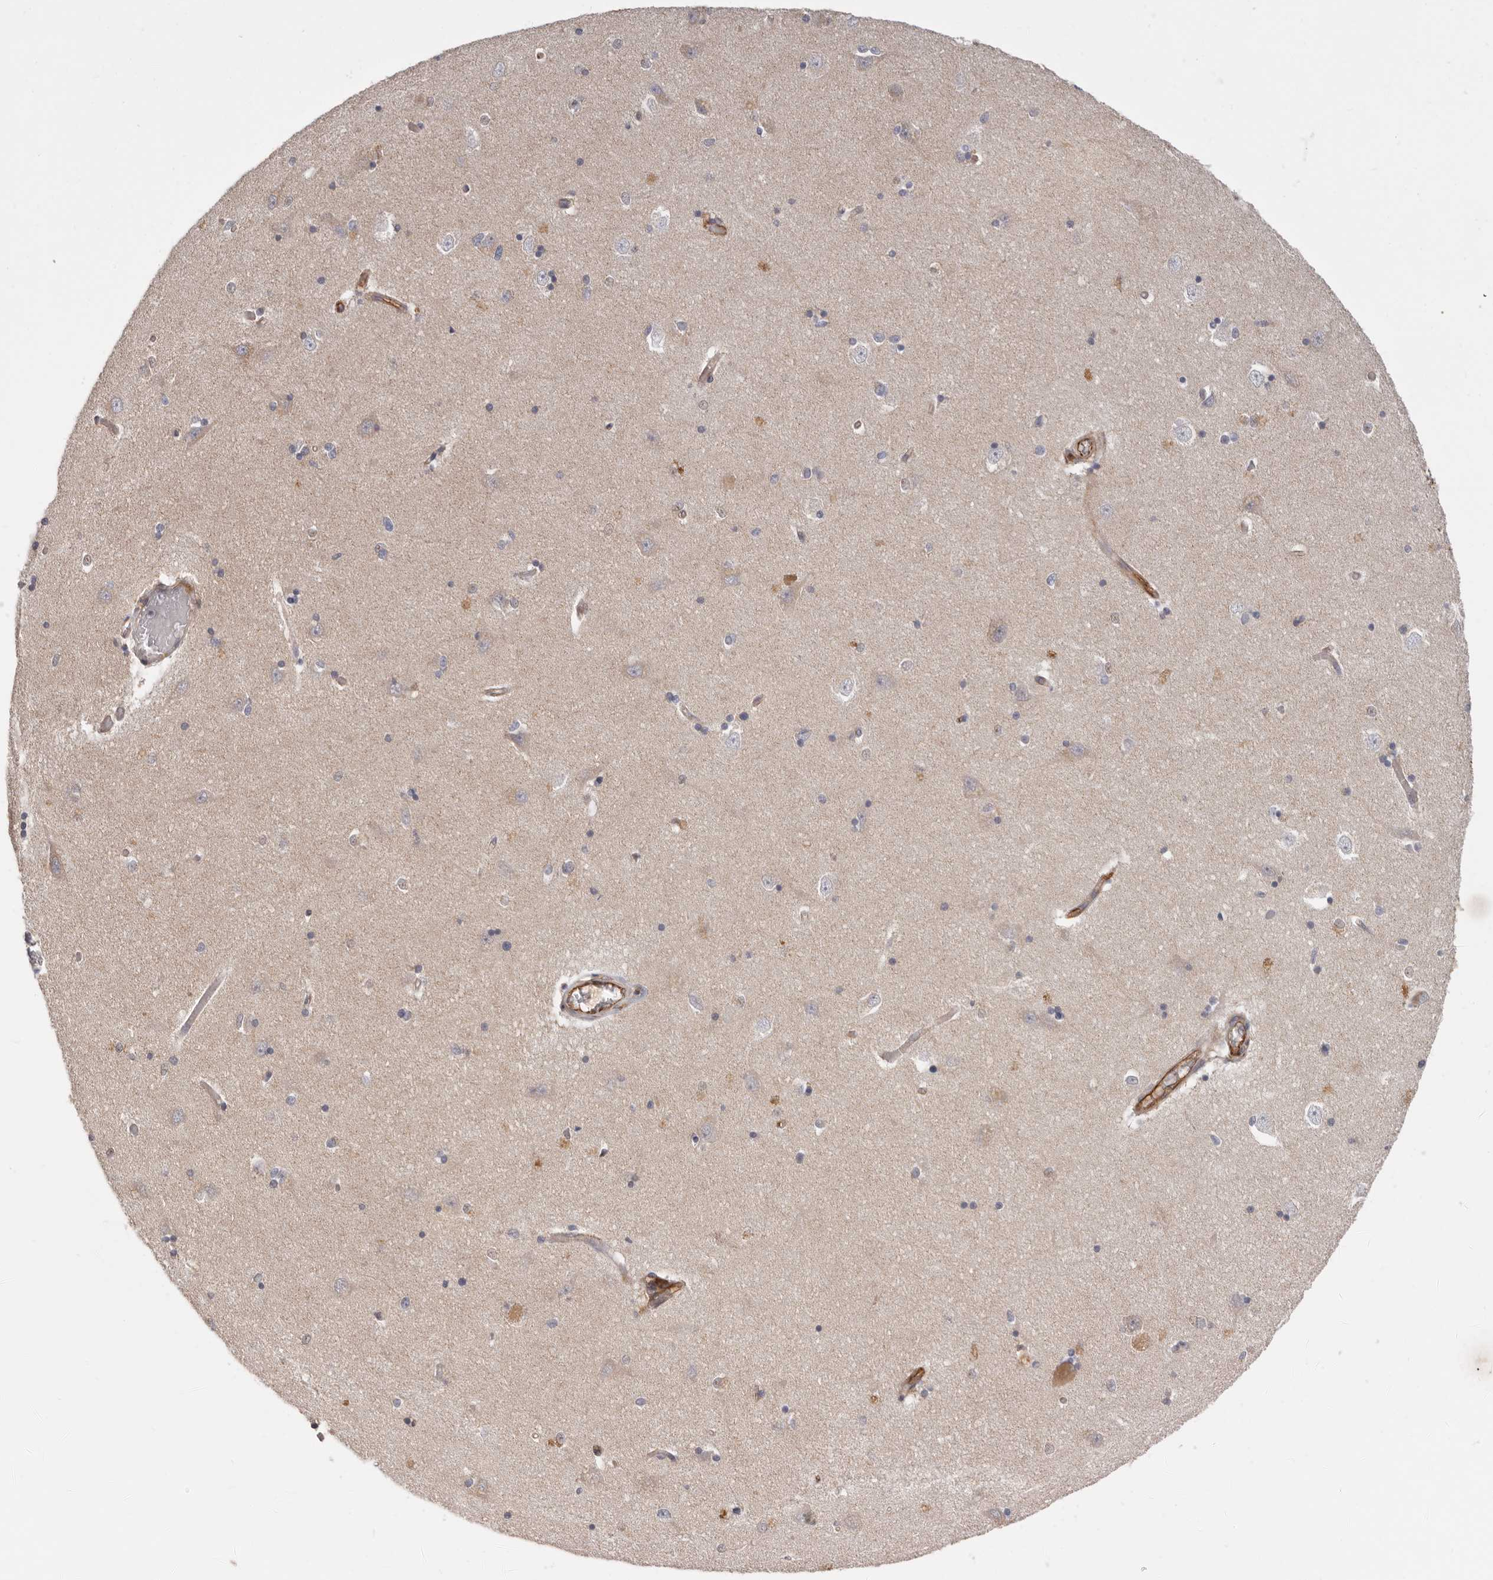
{"staining": {"intensity": "negative", "quantity": "none", "location": "none"}, "tissue": "hippocampus", "cell_type": "Glial cells", "image_type": "normal", "snomed": [{"axis": "morphology", "description": "Normal tissue, NOS"}, {"axis": "topography", "description": "Hippocampus"}], "caption": "High power microscopy histopathology image of an IHC histopathology image of normal hippocampus, revealing no significant expression in glial cells.", "gene": "SPRING1", "patient": {"sex": "male", "age": 45}}